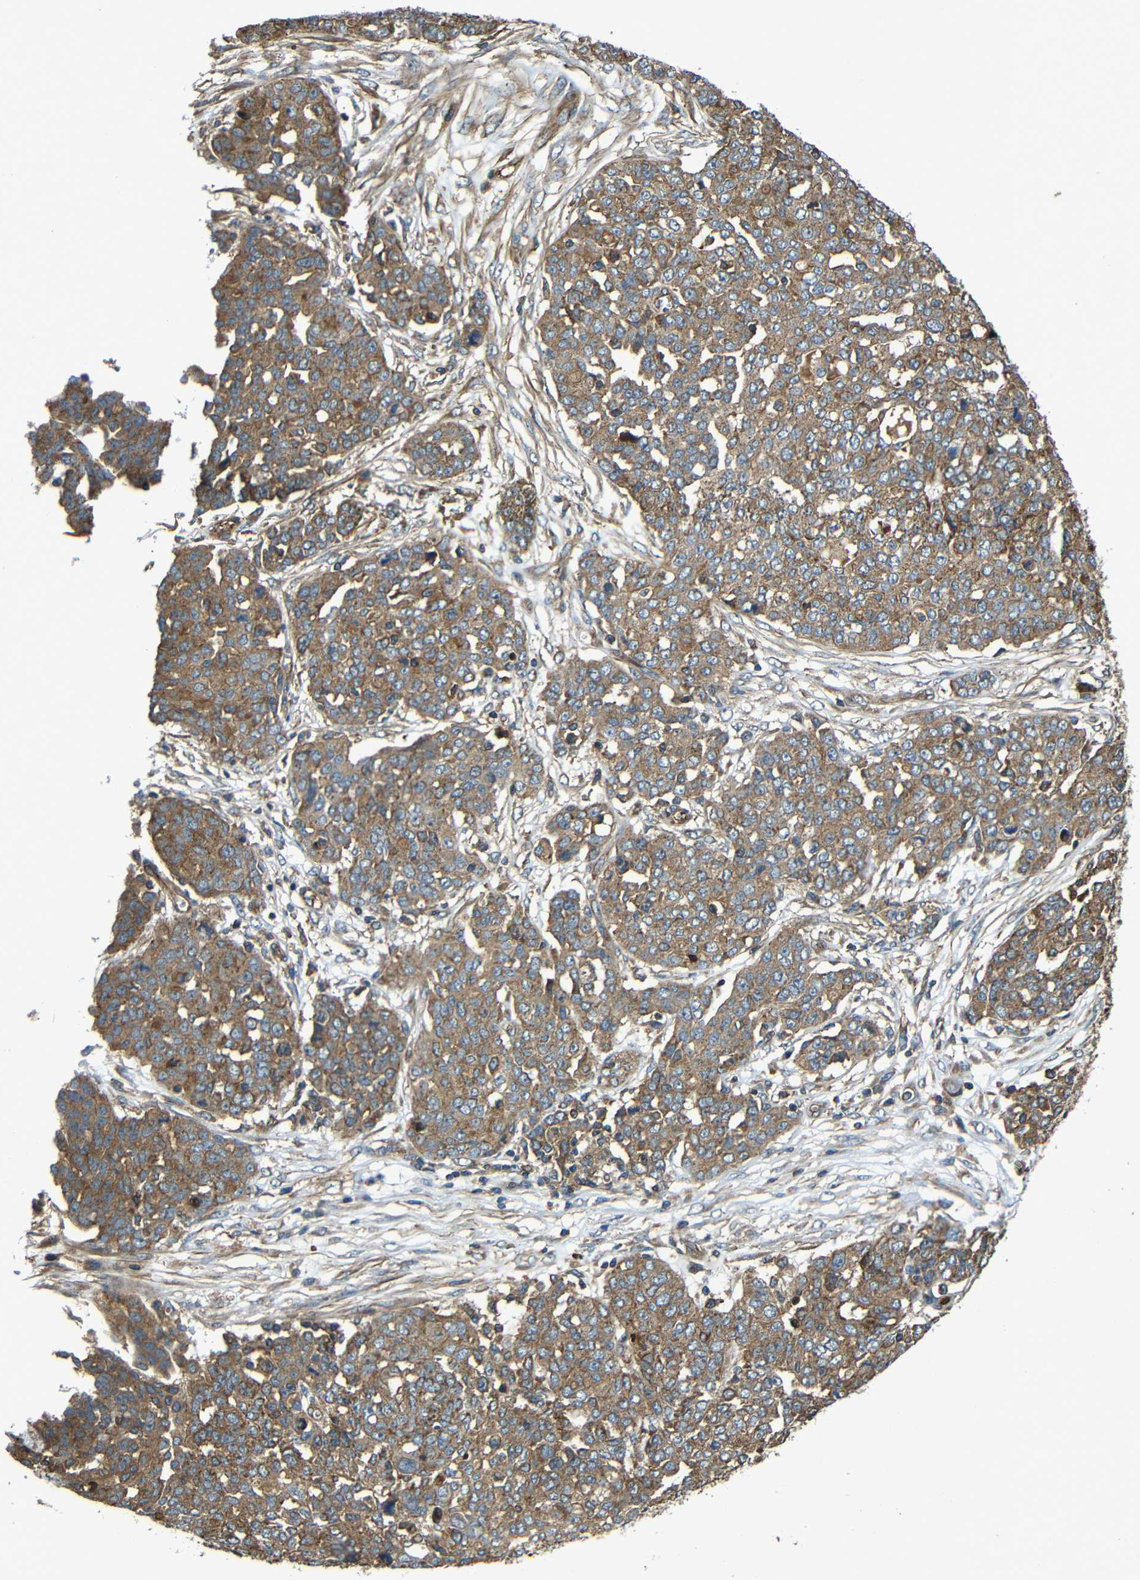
{"staining": {"intensity": "moderate", "quantity": ">75%", "location": "cytoplasmic/membranous"}, "tissue": "ovarian cancer", "cell_type": "Tumor cells", "image_type": "cancer", "snomed": [{"axis": "morphology", "description": "Cystadenocarcinoma, serous, NOS"}, {"axis": "topography", "description": "Soft tissue"}, {"axis": "topography", "description": "Ovary"}], "caption": "Immunohistochemistry image of neoplastic tissue: ovarian cancer stained using immunohistochemistry (IHC) reveals medium levels of moderate protein expression localized specifically in the cytoplasmic/membranous of tumor cells, appearing as a cytoplasmic/membranous brown color.", "gene": "PTCH1", "patient": {"sex": "female", "age": 57}}